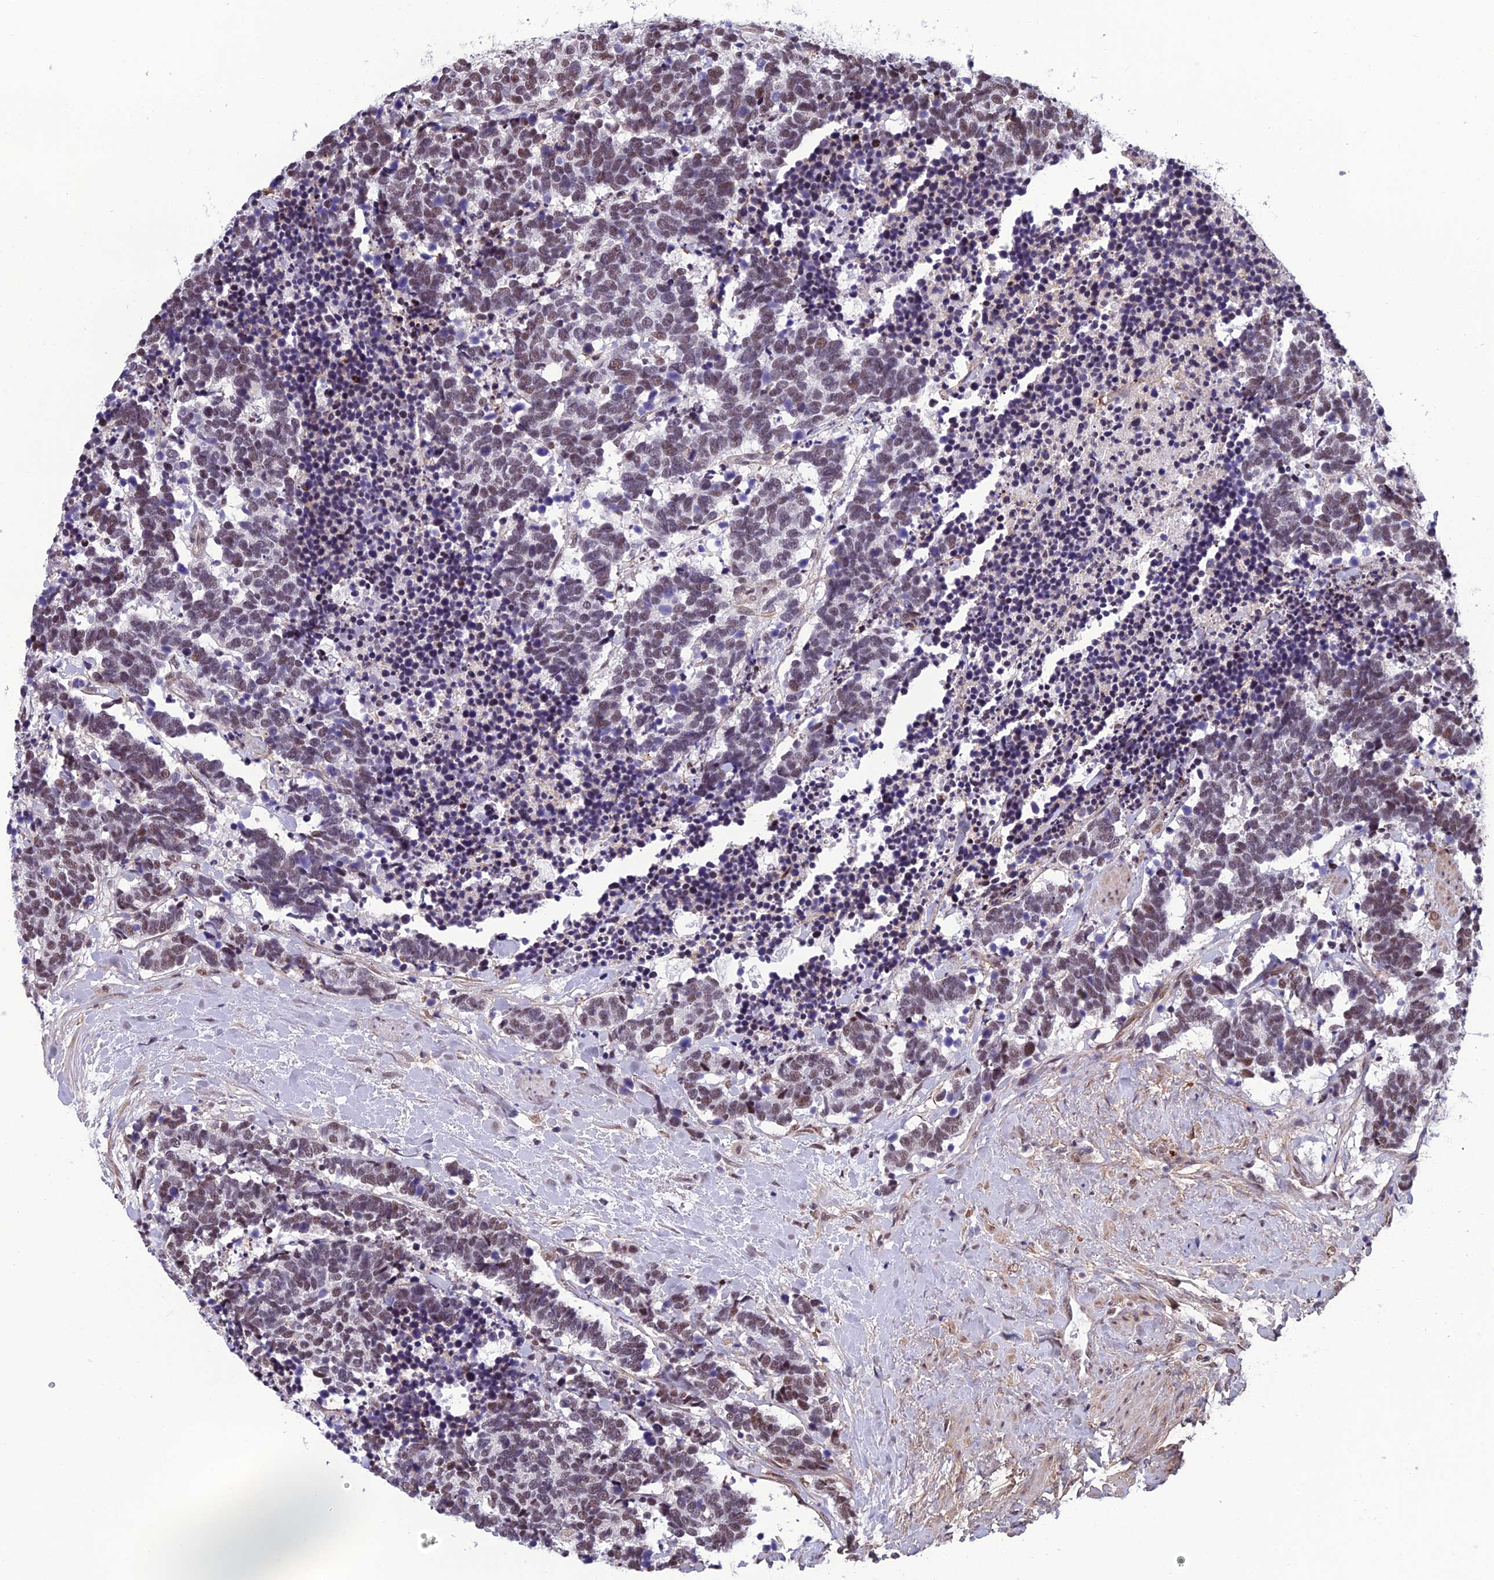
{"staining": {"intensity": "moderate", "quantity": "25%-75%", "location": "nuclear"}, "tissue": "carcinoid", "cell_type": "Tumor cells", "image_type": "cancer", "snomed": [{"axis": "morphology", "description": "Carcinoma, NOS"}, {"axis": "morphology", "description": "Carcinoid, malignant, NOS"}, {"axis": "topography", "description": "Prostate"}], "caption": "High-power microscopy captured an immunohistochemistry (IHC) photomicrograph of carcinoma, revealing moderate nuclear expression in approximately 25%-75% of tumor cells.", "gene": "RSRC1", "patient": {"sex": "male", "age": 57}}